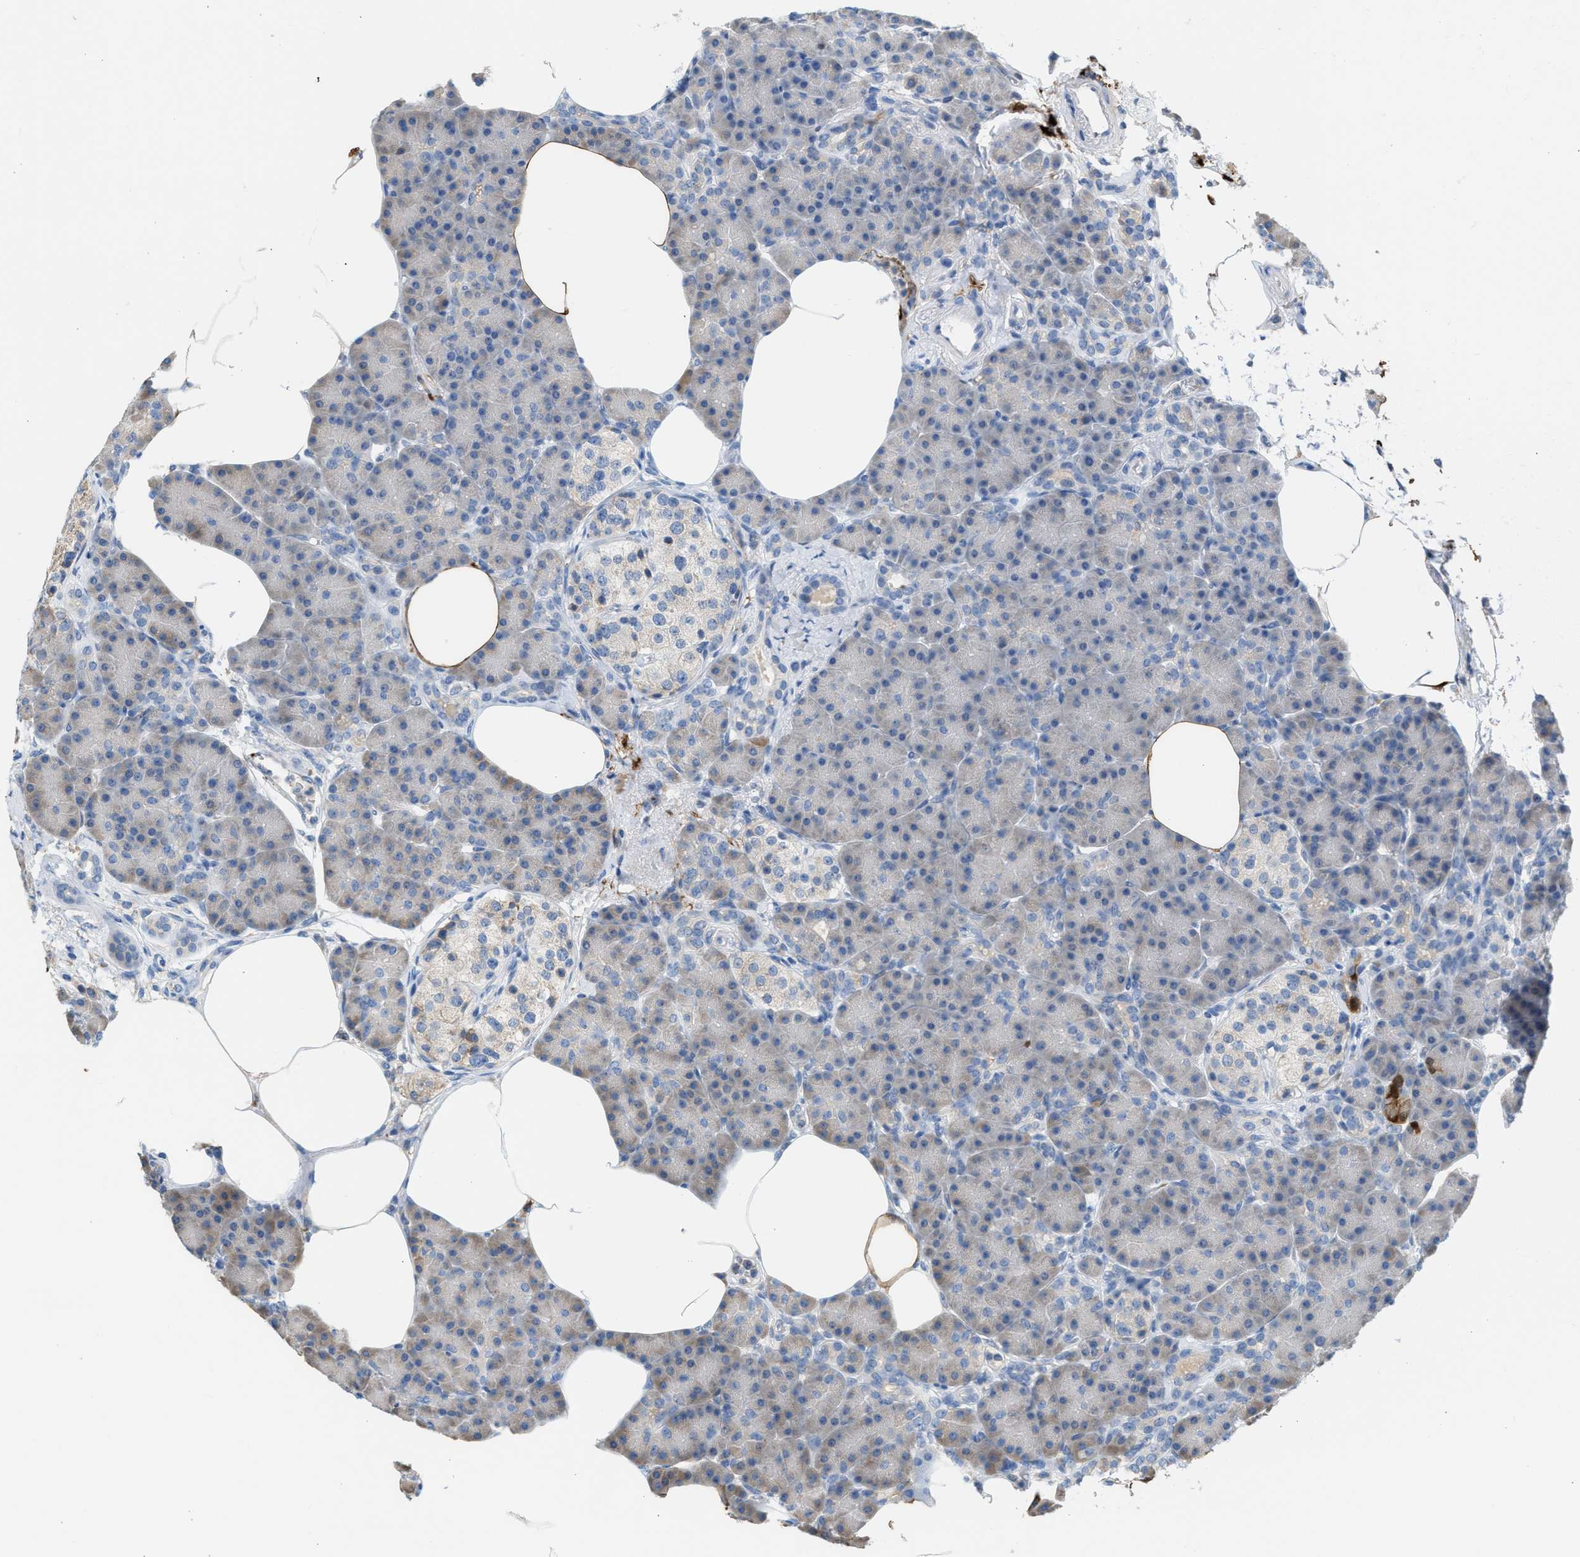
{"staining": {"intensity": "weak", "quantity": "<25%", "location": "cytoplasmic/membranous"}, "tissue": "pancreas", "cell_type": "Exocrine glandular cells", "image_type": "normal", "snomed": [{"axis": "morphology", "description": "Normal tissue, NOS"}, {"axis": "topography", "description": "Pancreas"}], "caption": "The histopathology image displays no significant positivity in exocrine glandular cells of pancreas. (DAB (3,3'-diaminobenzidine) immunohistochemistry (IHC), high magnification).", "gene": "CA3", "patient": {"sex": "female", "age": 70}}